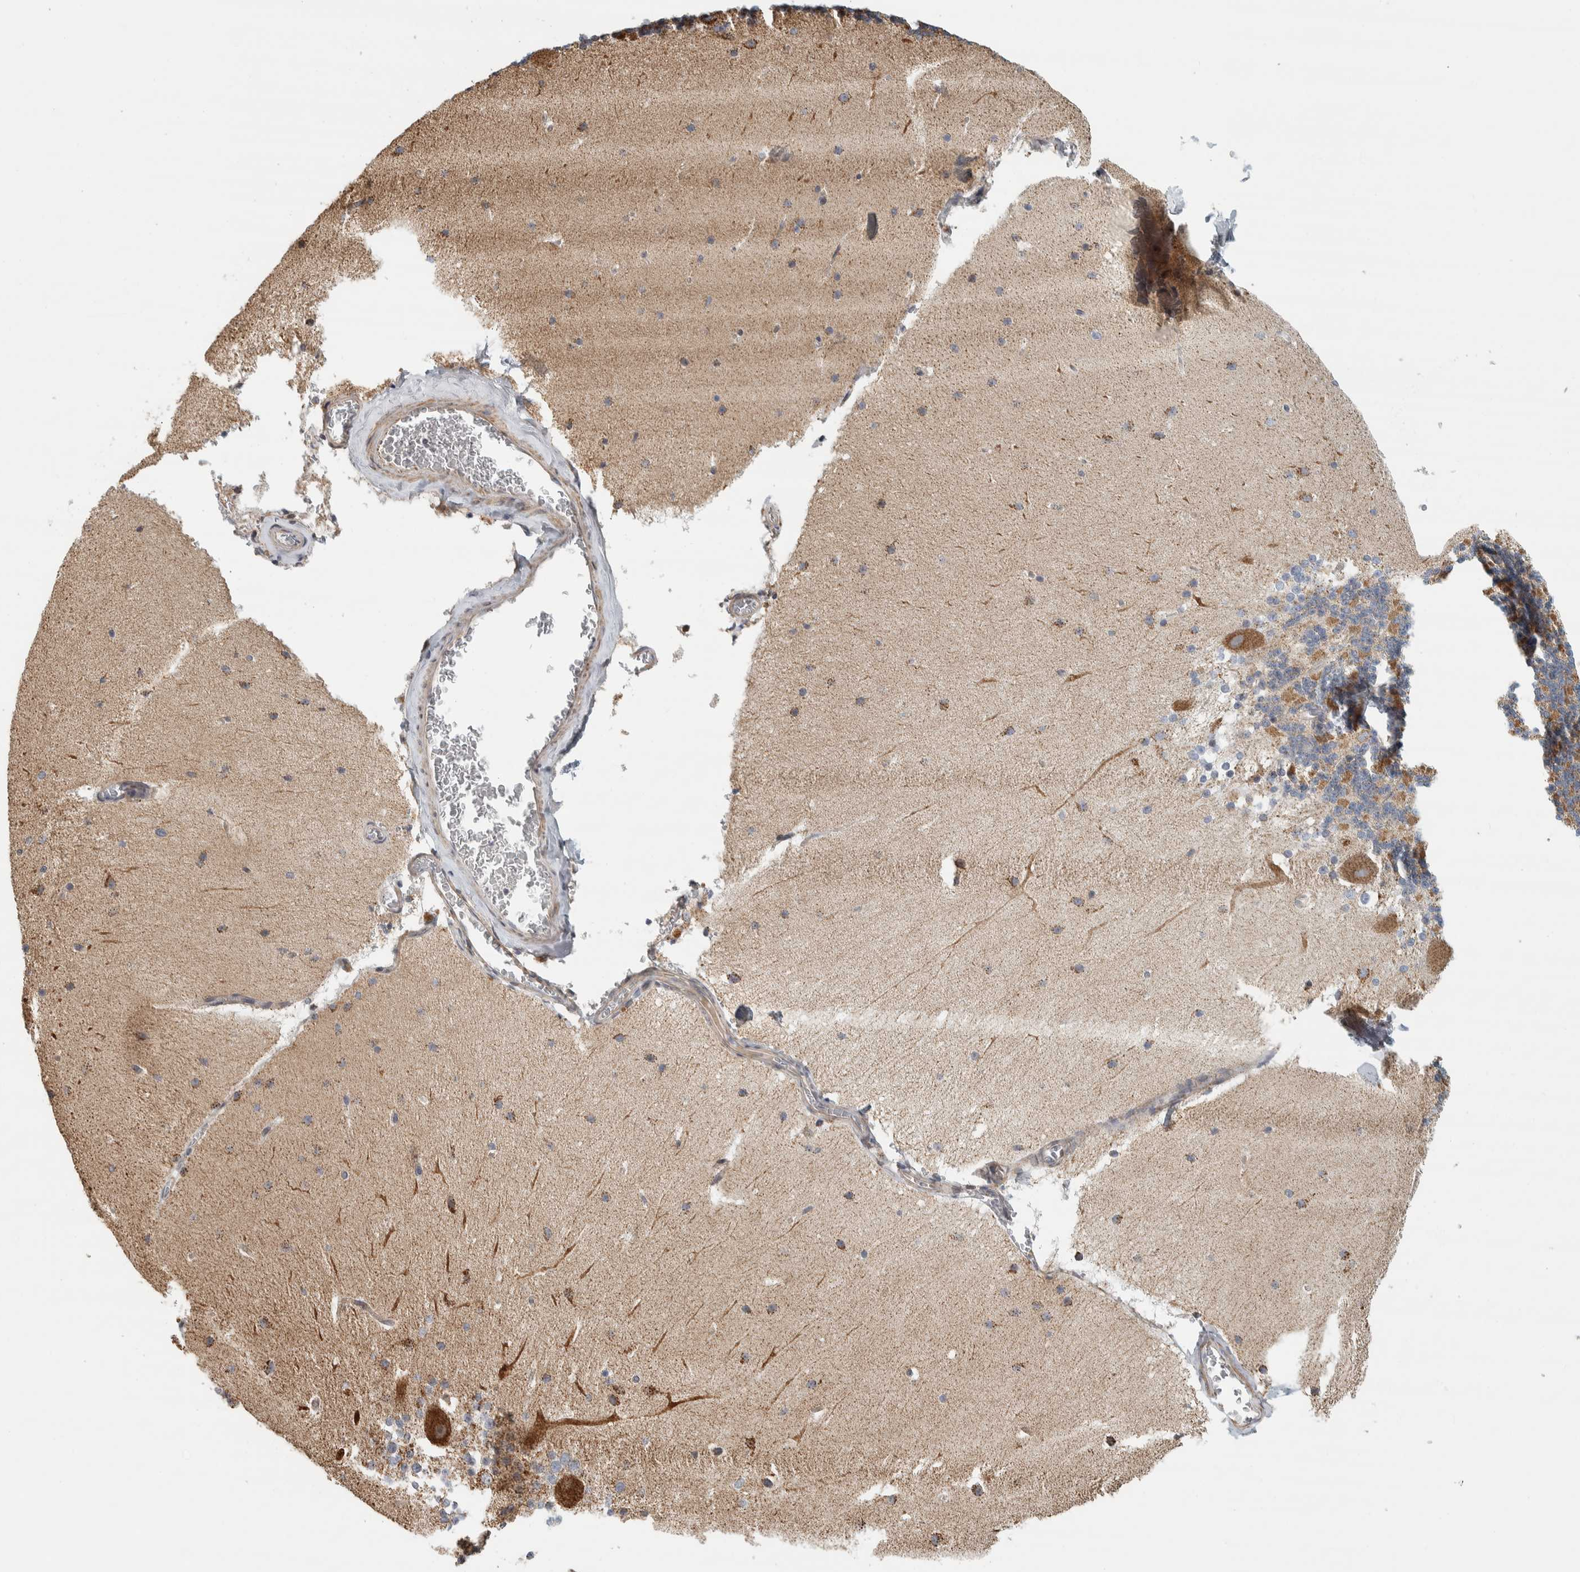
{"staining": {"intensity": "moderate", "quantity": "25%-75%", "location": "cytoplasmic/membranous"}, "tissue": "cerebellum", "cell_type": "Cells in granular layer", "image_type": "normal", "snomed": [{"axis": "morphology", "description": "Normal tissue, NOS"}, {"axis": "topography", "description": "Cerebellum"}], "caption": "Protein staining reveals moderate cytoplasmic/membranous expression in about 25%-75% of cells in granular layer in unremarkable cerebellum.", "gene": "AFP", "patient": {"sex": "female", "age": 19}}